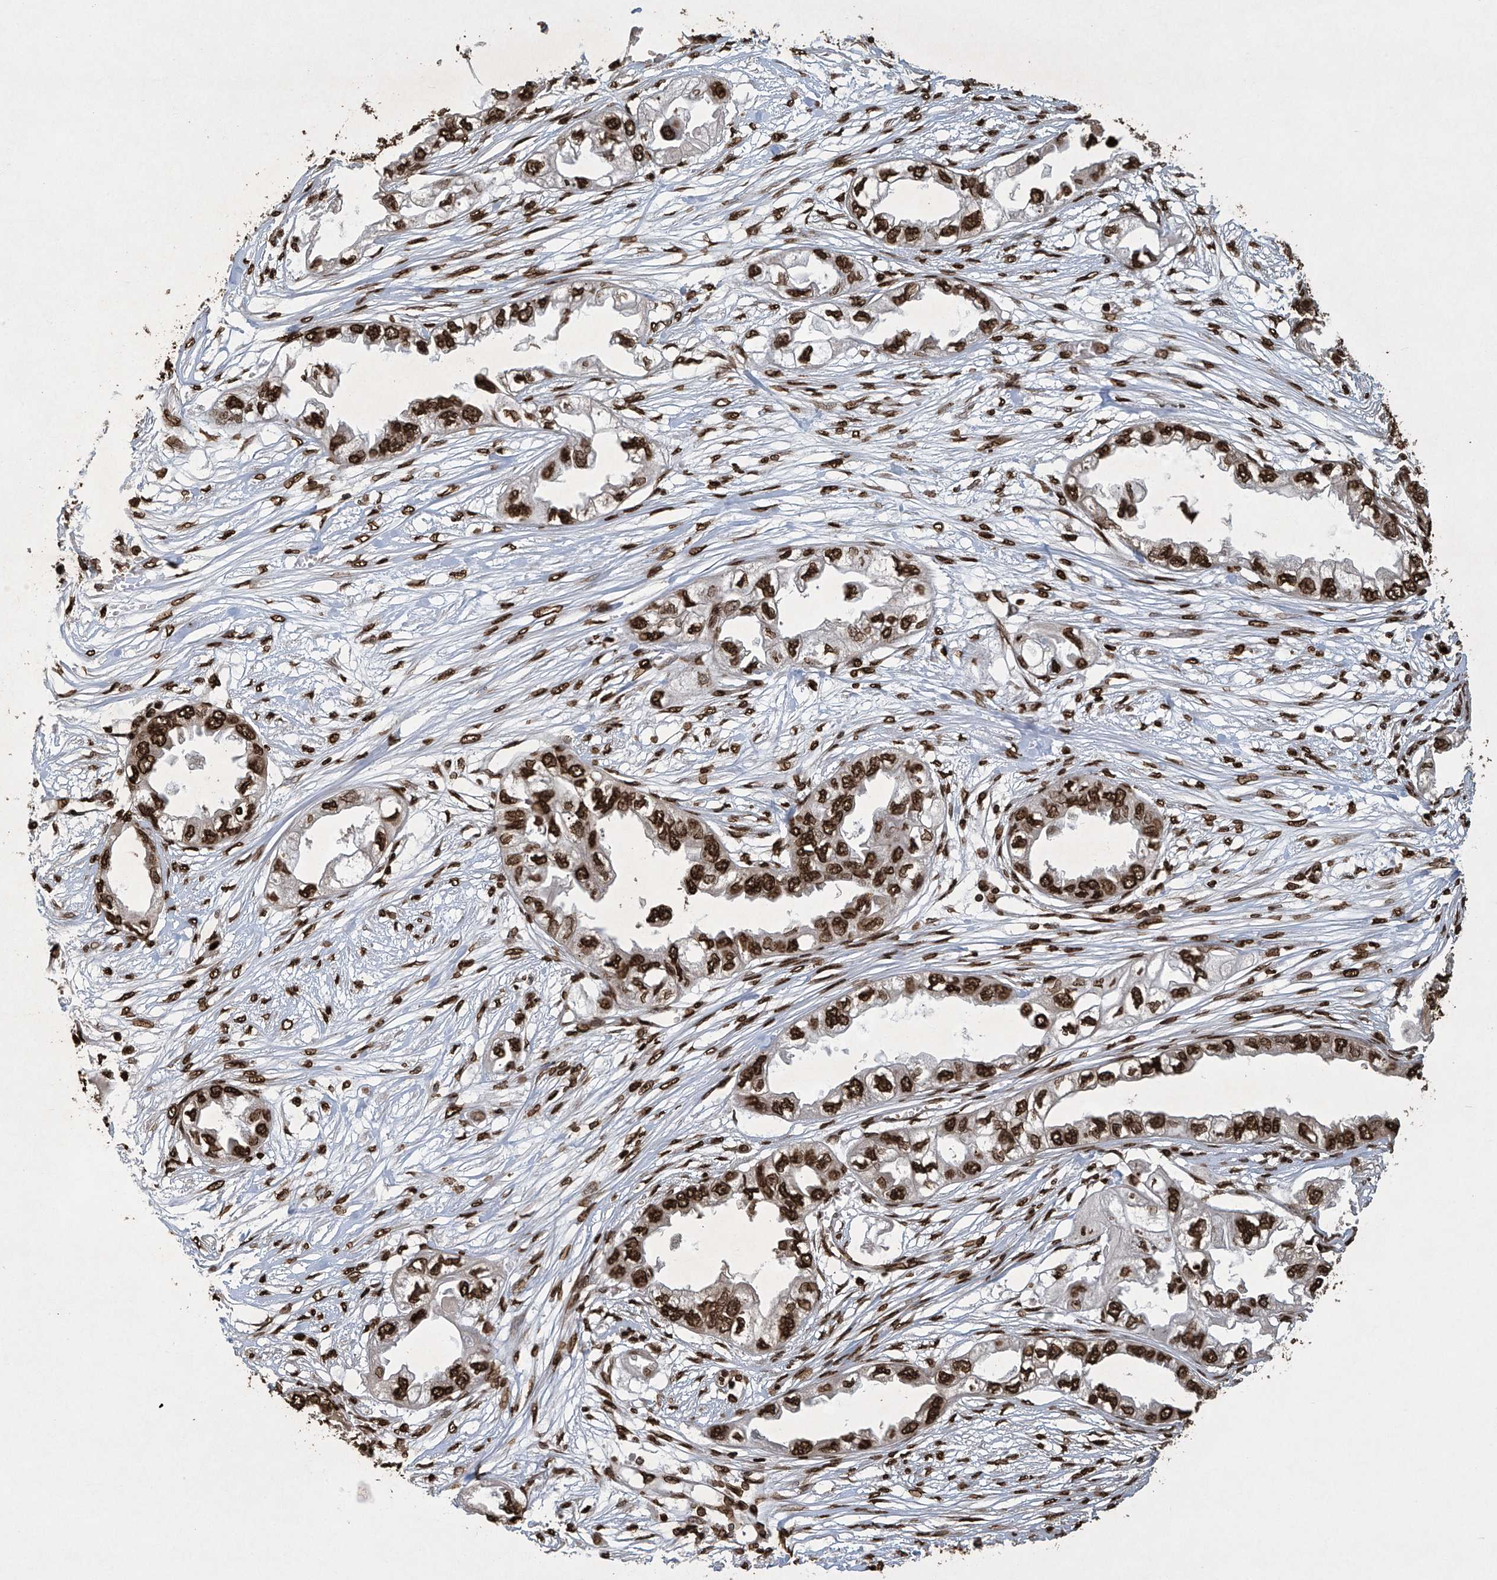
{"staining": {"intensity": "strong", "quantity": ">75%", "location": "nuclear"}, "tissue": "endometrial cancer", "cell_type": "Tumor cells", "image_type": "cancer", "snomed": [{"axis": "morphology", "description": "Adenocarcinoma, NOS"}, {"axis": "topography", "description": "Endometrium"}], "caption": "Brown immunohistochemical staining in human endometrial cancer demonstrates strong nuclear expression in about >75% of tumor cells. (DAB (3,3'-diaminobenzidine) IHC, brown staining for protein, blue staining for nuclei).", "gene": "H3-3A", "patient": {"sex": "female", "age": 67}}